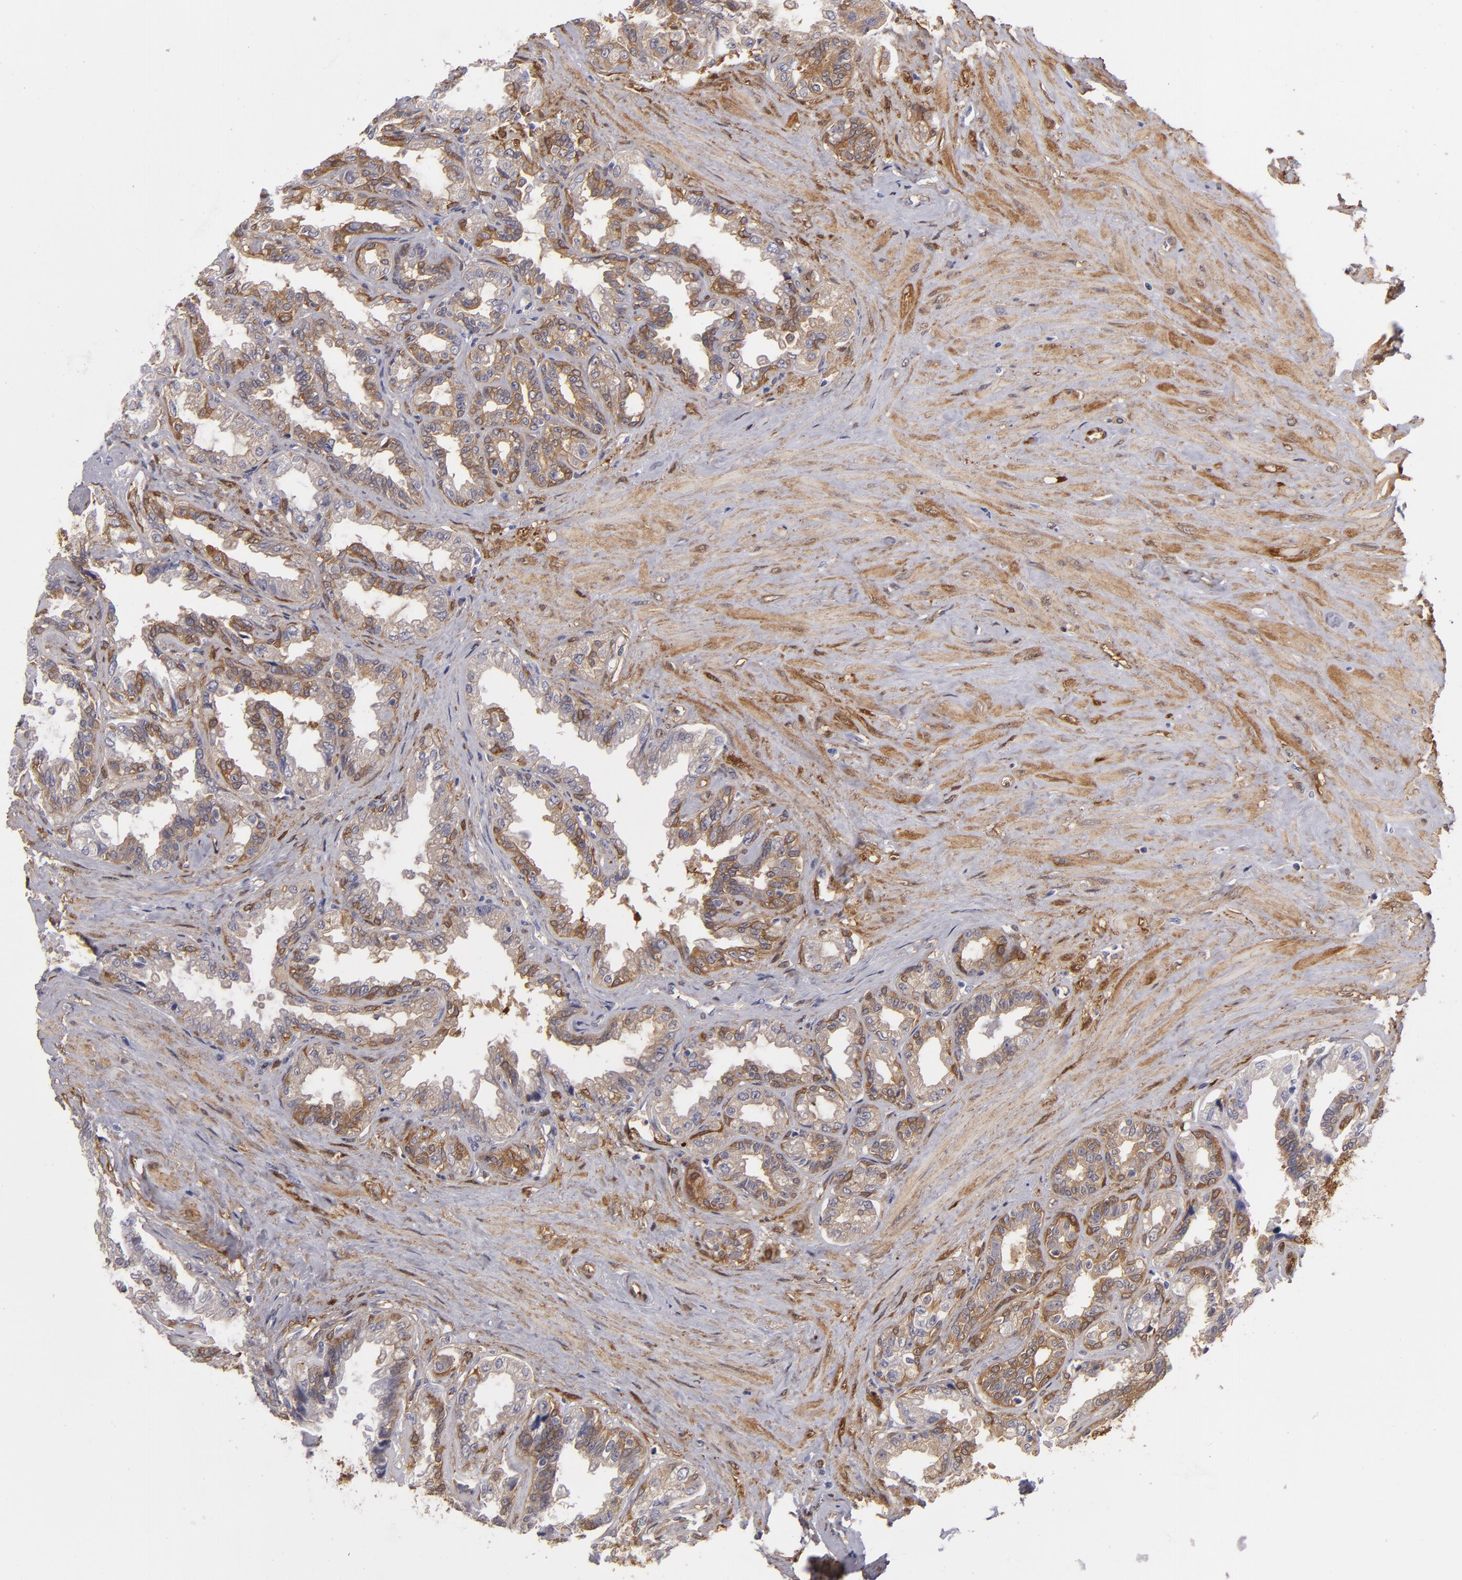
{"staining": {"intensity": "moderate", "quantity": "25%-75%", "location": "cytoplasmic/membranous"}, "tissue": "seminal vesicle", "cell_type": "Glandular cells", "image_type": "normal", "snomed": [{"axis": "morphology", "description": "Normal tissue, NOS"}, {"axis": "morphology", "description": "Inflammation, NOS"}, {"axis": "topography", "description": "Urinary bladder"}, {"axis": "topography", "description": "Prostate"}, {"axis": "topography", "description": "Seminal veicle"}], "caption": "Approximately 25%-75% of glandular cells in unremarkable seminal vesicle show moderate cytoplasmic/membranous protein positivity as visualized by brown immunohistochemical staining.", "gene": "VCL", "patient": {"sex": "male", "age": 82}}